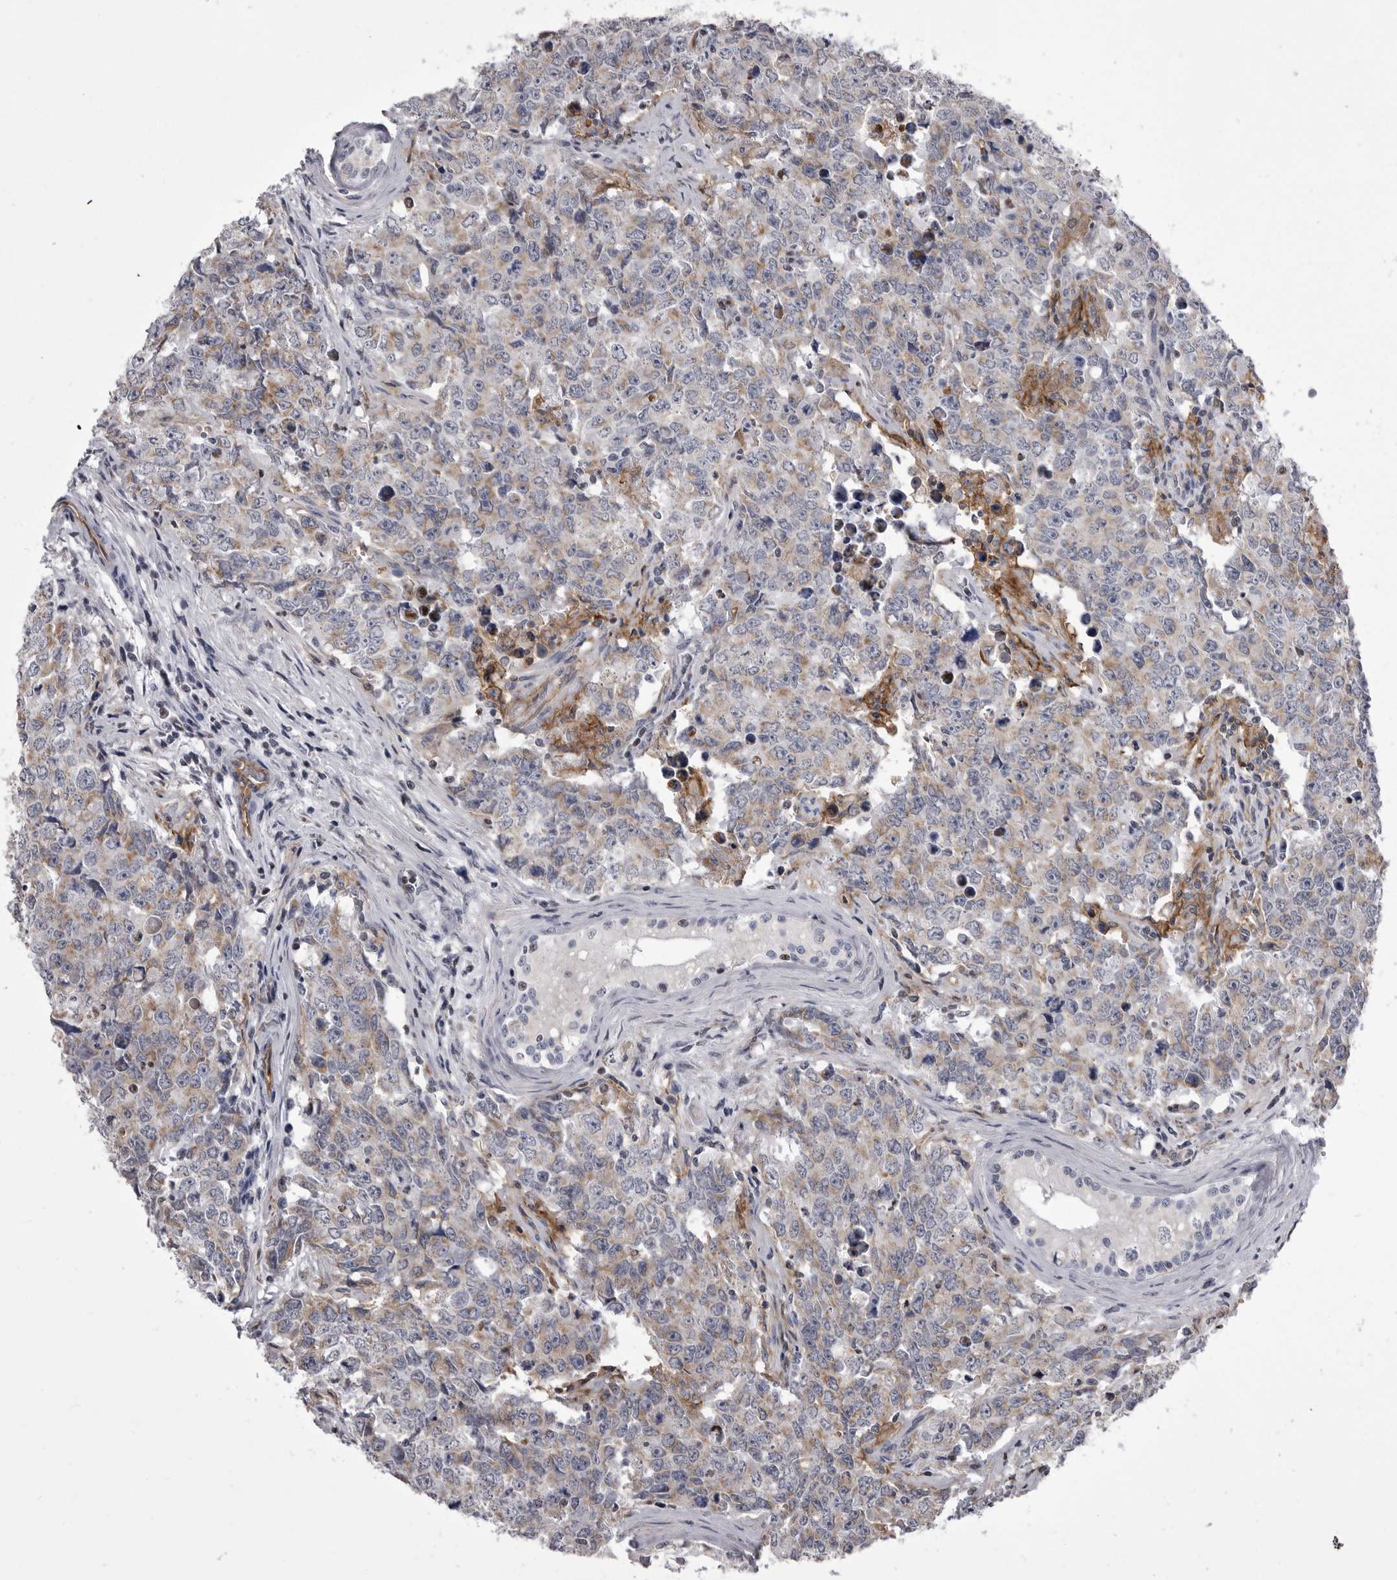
{"staining": {"intensity": "weak", "quantity": "25%-75%", "location": "cytoplasmic/membranous"}, "tissue": "testis cancer", "cell_type": "Tumor cells", "image_type": "cancer", "snomed": [{"axis": "morphology", "description": "Carcinoma, Embryonal, NOS"}, {"axis": "topography", "description": "Testis"}], "caption": "Brown immunohistochemical staining in testis cancer (embryonal carcinoma) reveals weak cytoplasmic/membranous positivity in approximately 25%-75% of tumor cells. The staining is performed using DAB brown chromogen to label protein expression. The nuclei are counter-stained blue using hematoxylin.", "gene": "OPLAH", "patient": {"sex": "male", "age": 28}}